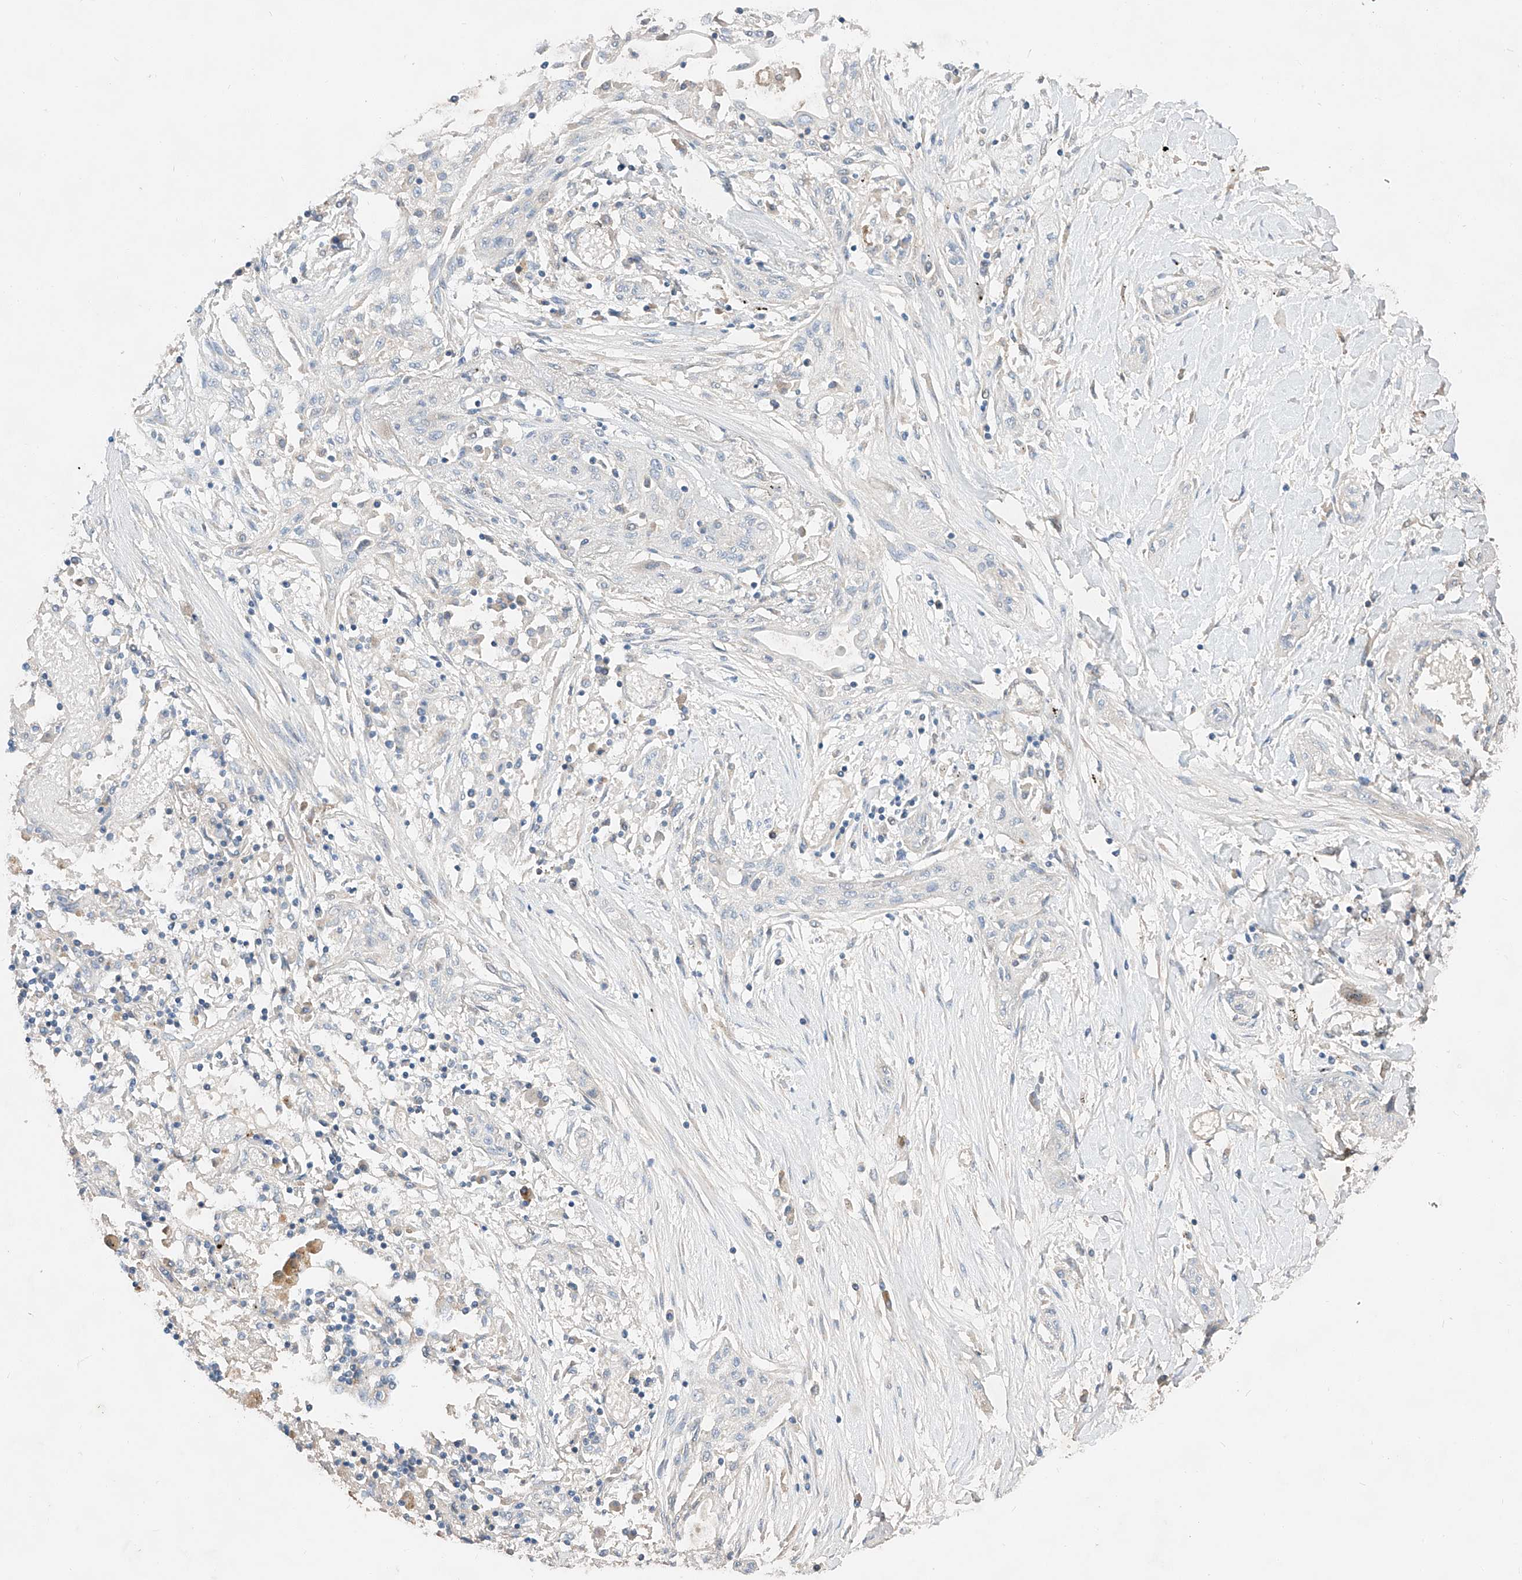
{"staining": {"intensity": "negative", "quantity": "none", "location": "none"}, "tissue": "lung cancer", "cell_type": "Tumor cells", "image_type": "cancer", "snomed": [{"axis": "morphology", "description": "Squamous cell carcinoma, NOS"}, {"axis": "topography", "description": "Lung"}], "caption": "Tumor cells show no significant staining in squamous cell carcinoma (lung).", "gene": "RUSC1", "patient": {"sex": "female", "age": 47}}